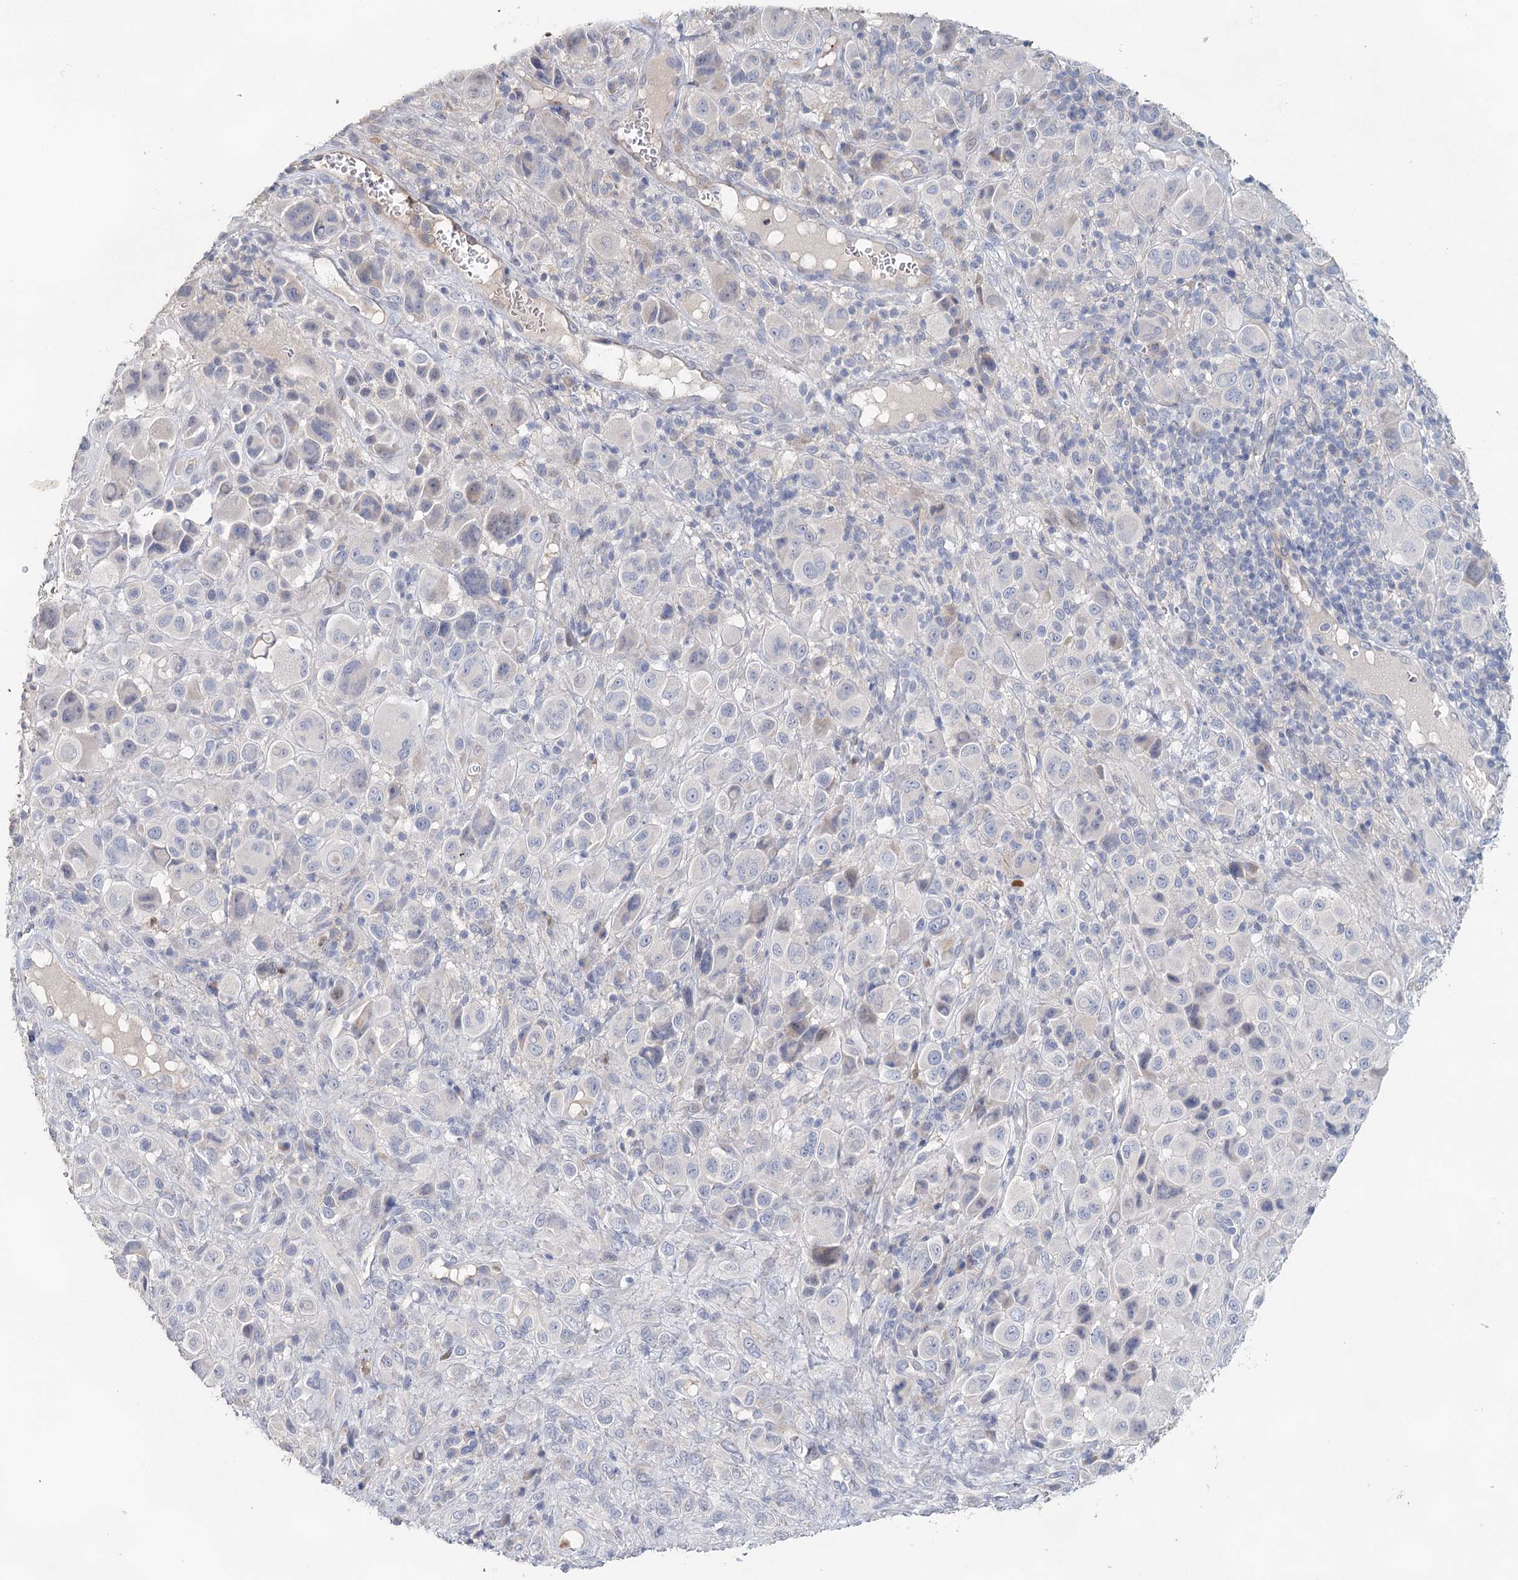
{"staining": {"intensity": "negative", "quantity": "none", "location": "none"}, "tissue": "melanoma", "cell_type": "Tumor cells", "image_type": "cancer", "snomed": [{"axis": "morphology", "description": "Malignant melanoma, NOS"}, {"axis": "topography", "description": "Skin of trunk"}], "caption": "Image shows no significant protein staining in tumor cells of melanoma.", "gene": "MYL6B", "patient": {"sex": "male", "age": 71}}